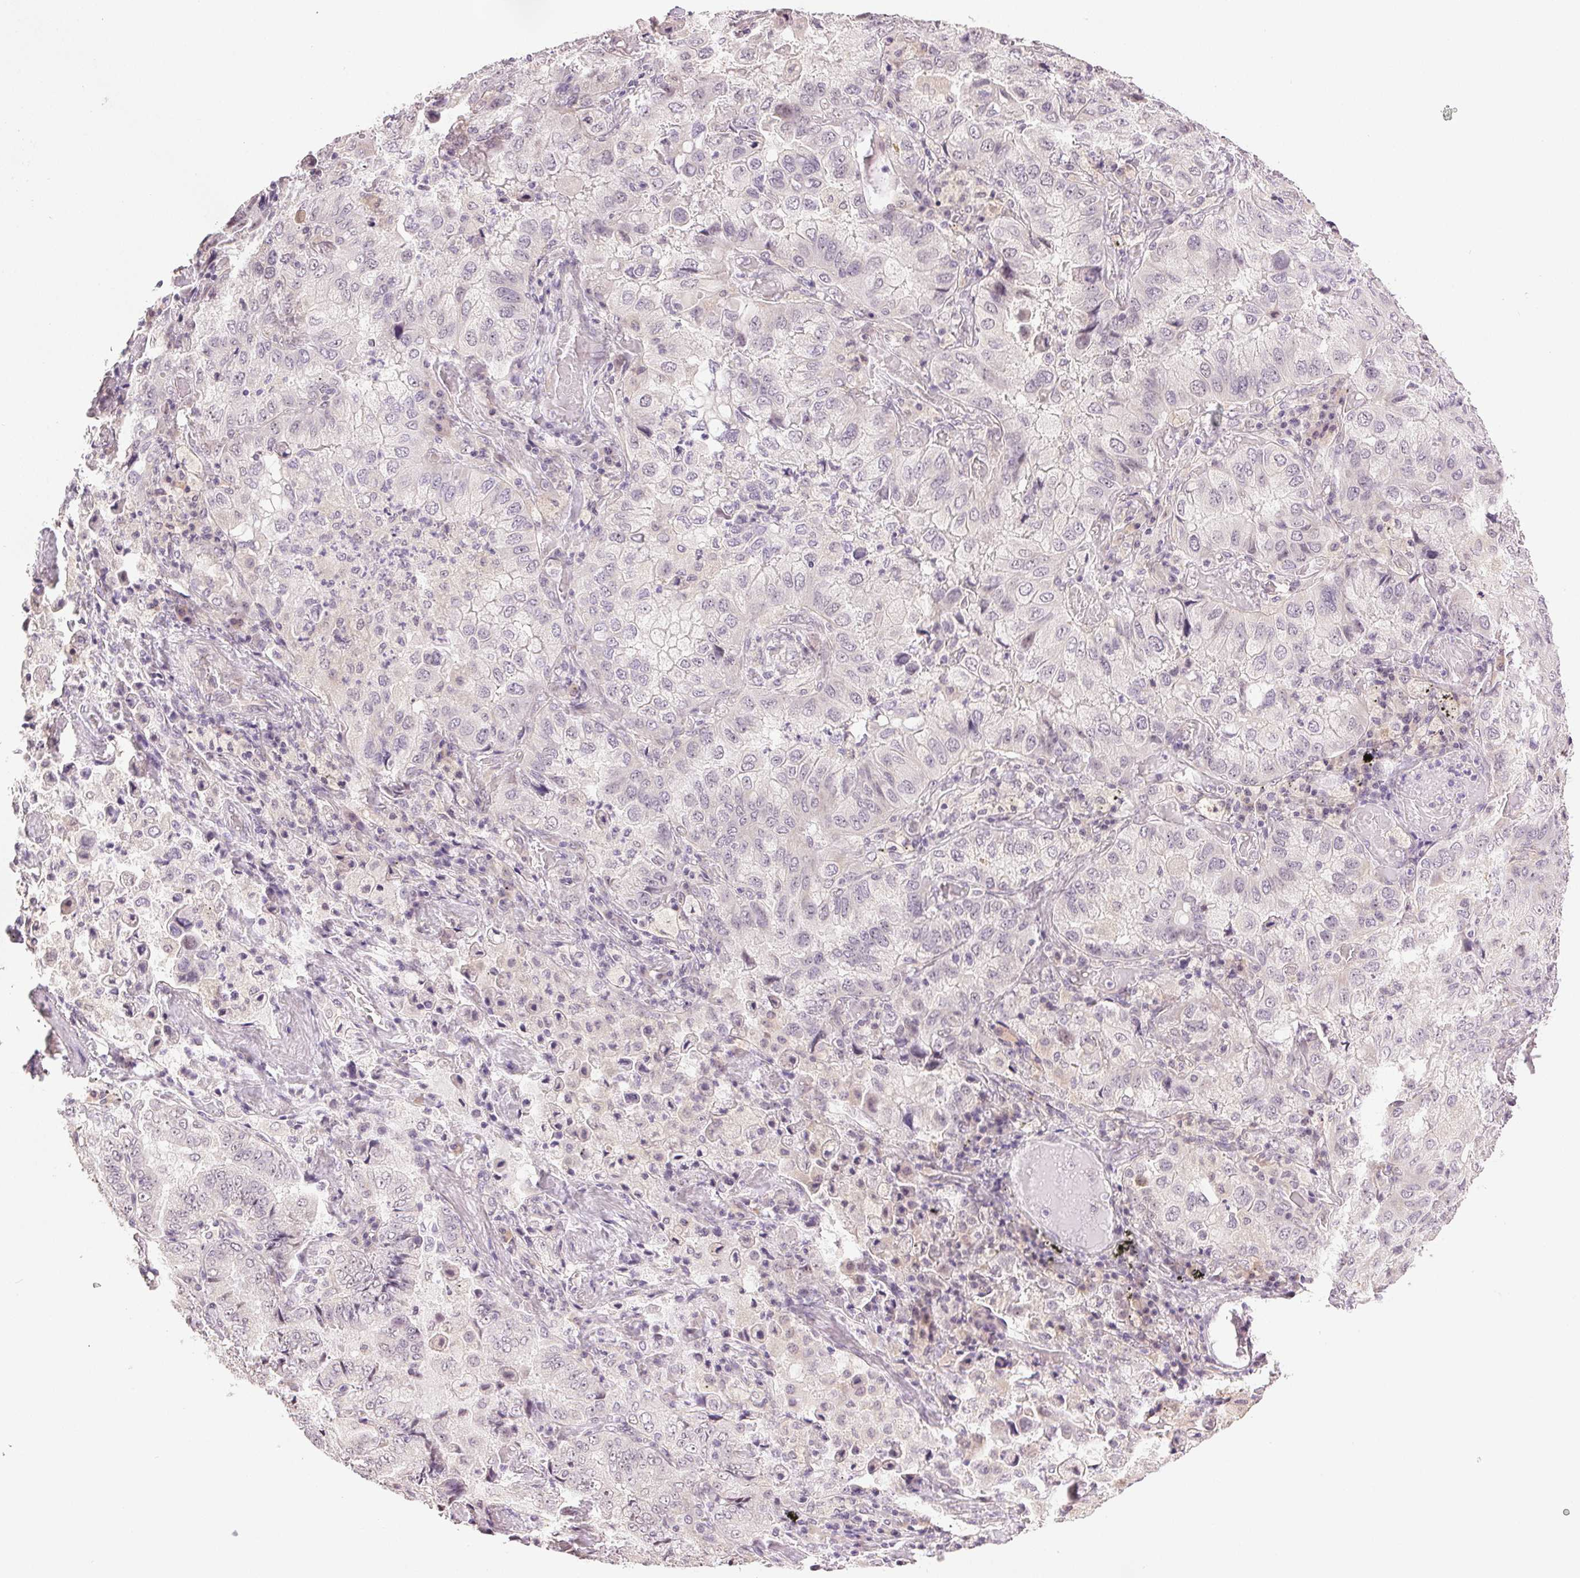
{"staining": {"intensity": "negative", "quantity": "none", "location": "none"}, "tissue": "lung cancer", "cell_type": "Tumor cells", "image_type": "cancer", "snomed": [{"axis": "morphology", "description": "Aneuploidy"}, {"axis": "morphology", "description": "Adenocarcinoma, NOS"}, {"axis": "morphology", "description": "Adenocarcinoma, metastatic, NOS"}, {"axis": "topography", "description": "Lymph node"}, {"axis": "topography", "description": "Lung"}], "caption": "Histopathology image shows no significant protein positivity in tumor cells of lung metastatic adenocarcinoma.", "gene": "PLCB1", "patient": {"sex": "female", "age": 48}}